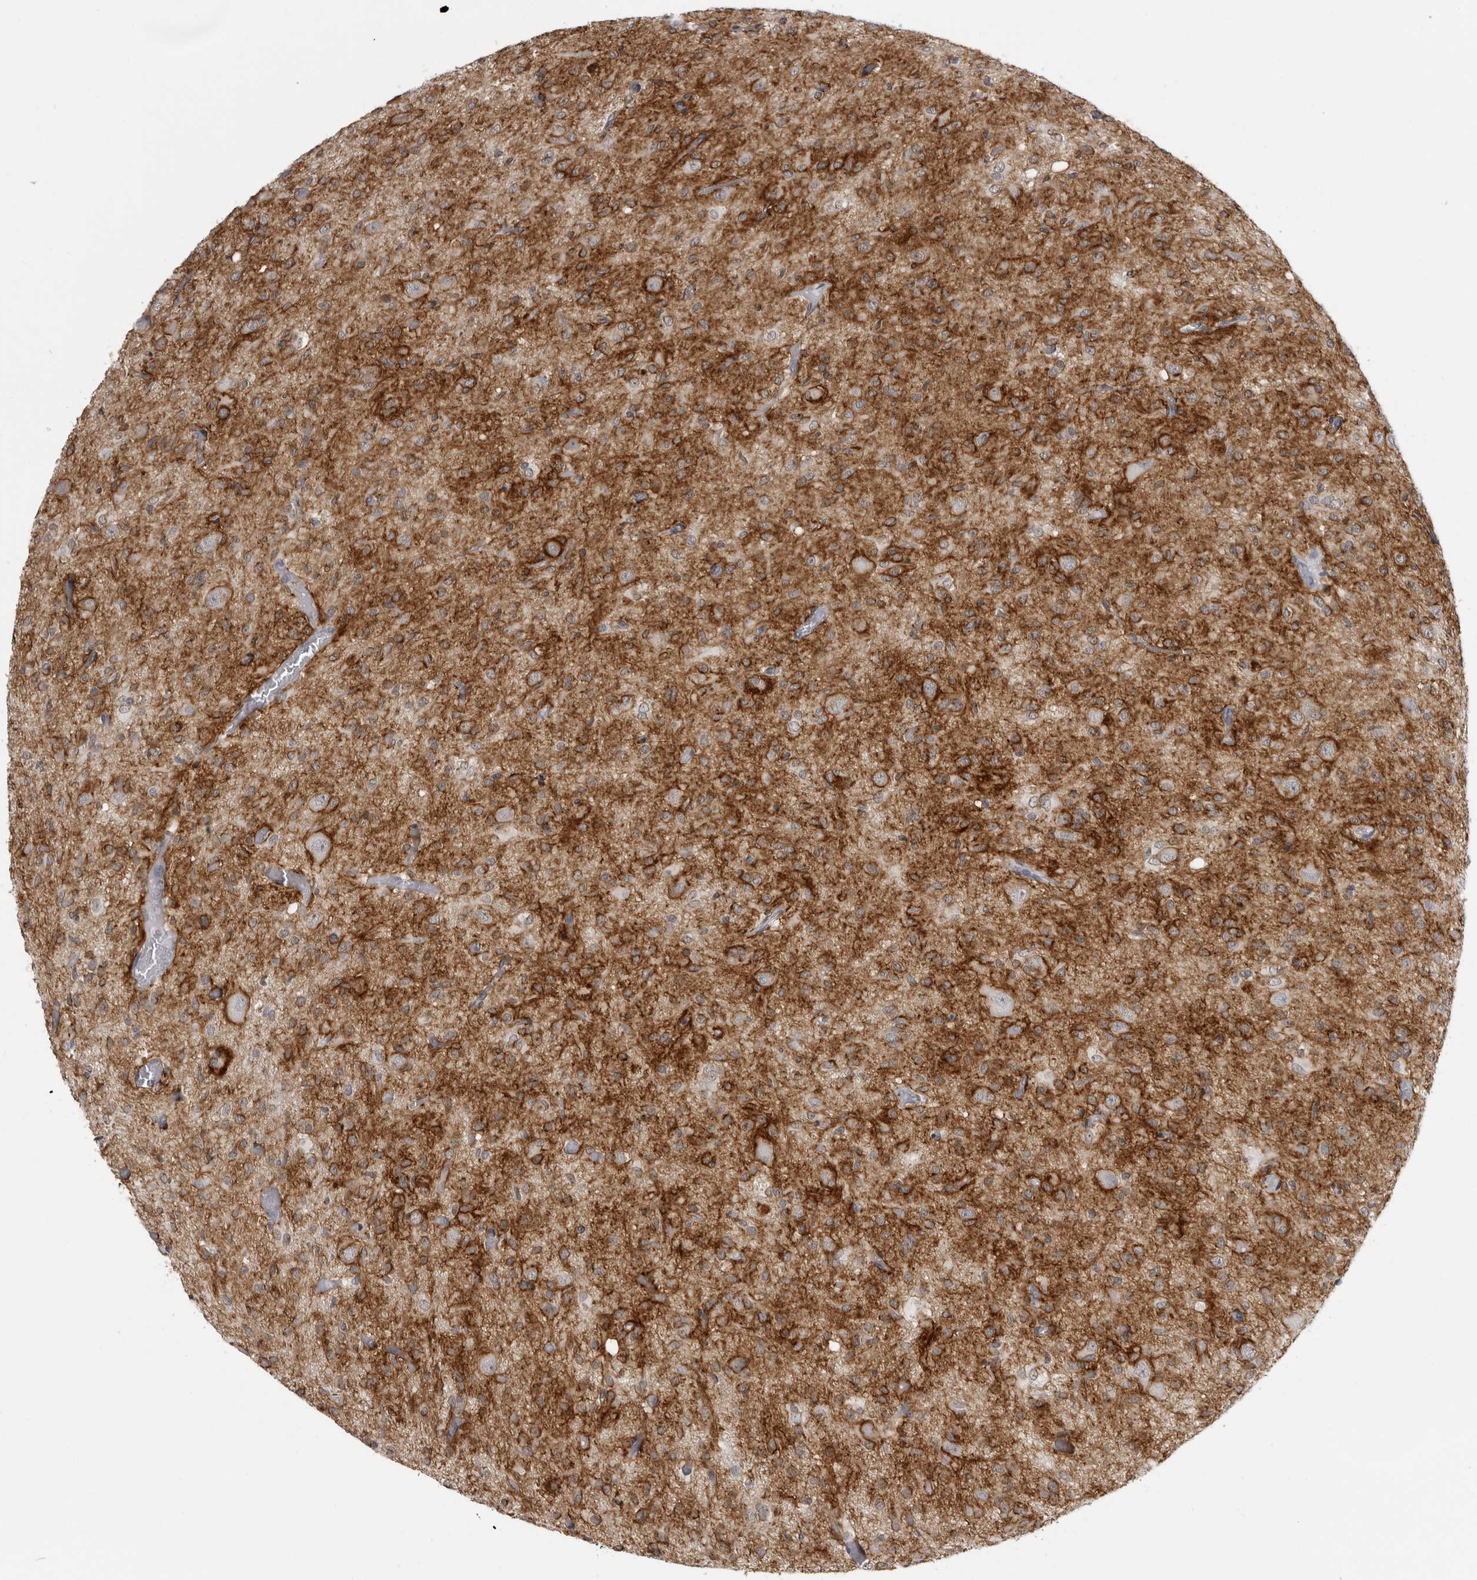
{"staining": {"intensity": "strong", "quantity": "25%-75%", "location": "cytoplasmic/membranous"}, "tissue": "glioma", "cell_type": "Tumor cells", "image_type": "cancer", "snomed": [{"axis": "morphology", "description": "Glioma, malignant, High grade"}, {"axis": "topography", "description": "Brain"}], "caption": "An image of malignant high-grade glioma stained for a protein exhibits strong cytoplasmic/membranous brown staining in tumor cells.", "gene": "HEPACAM", "patient": {"sex": "female", "age": 59}}